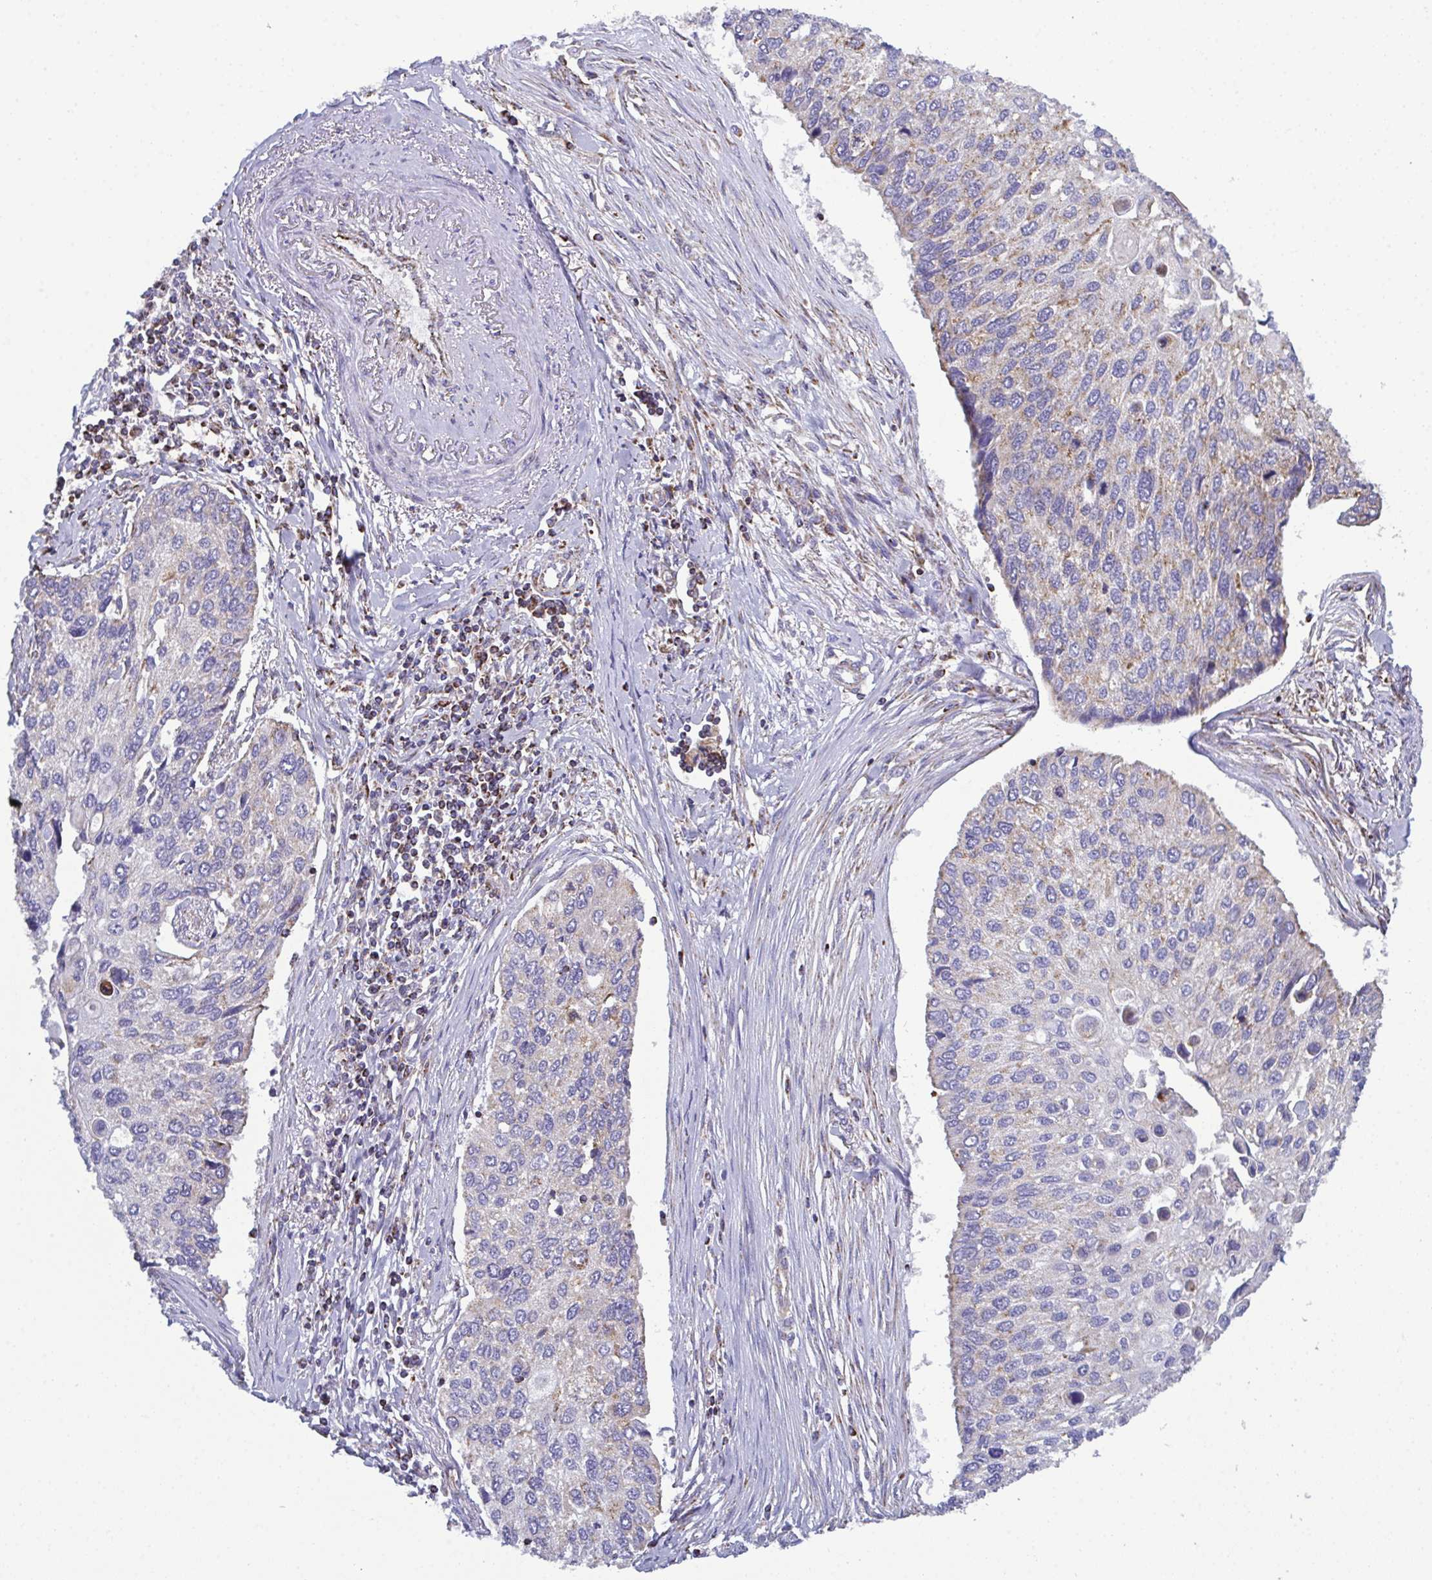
{"staining": {"intensity": "moderate", "quantity": "<25%", "location": "cytoplasmic/membranous"}, "tissue": "lung cancer", "cell_type": "Tumor cells", "image_type": "cancer", "snomed": [{"axis": "morphology", "description": "Squamous cell carcinoma, NOS"}, {"axis": "morphology", "description": "Squamous cell carcinoma, metastatic, NOS"}, {"axis": "topography", "description": "Lung"}], "caption": "The micrograph exhibits a brown stain indicating the presence of a protein in the cytoplasmic/membranous of tumor cells in lung cancer.", "gene": "CSDE1", "patient": {"sex": "male", "age": 63}}